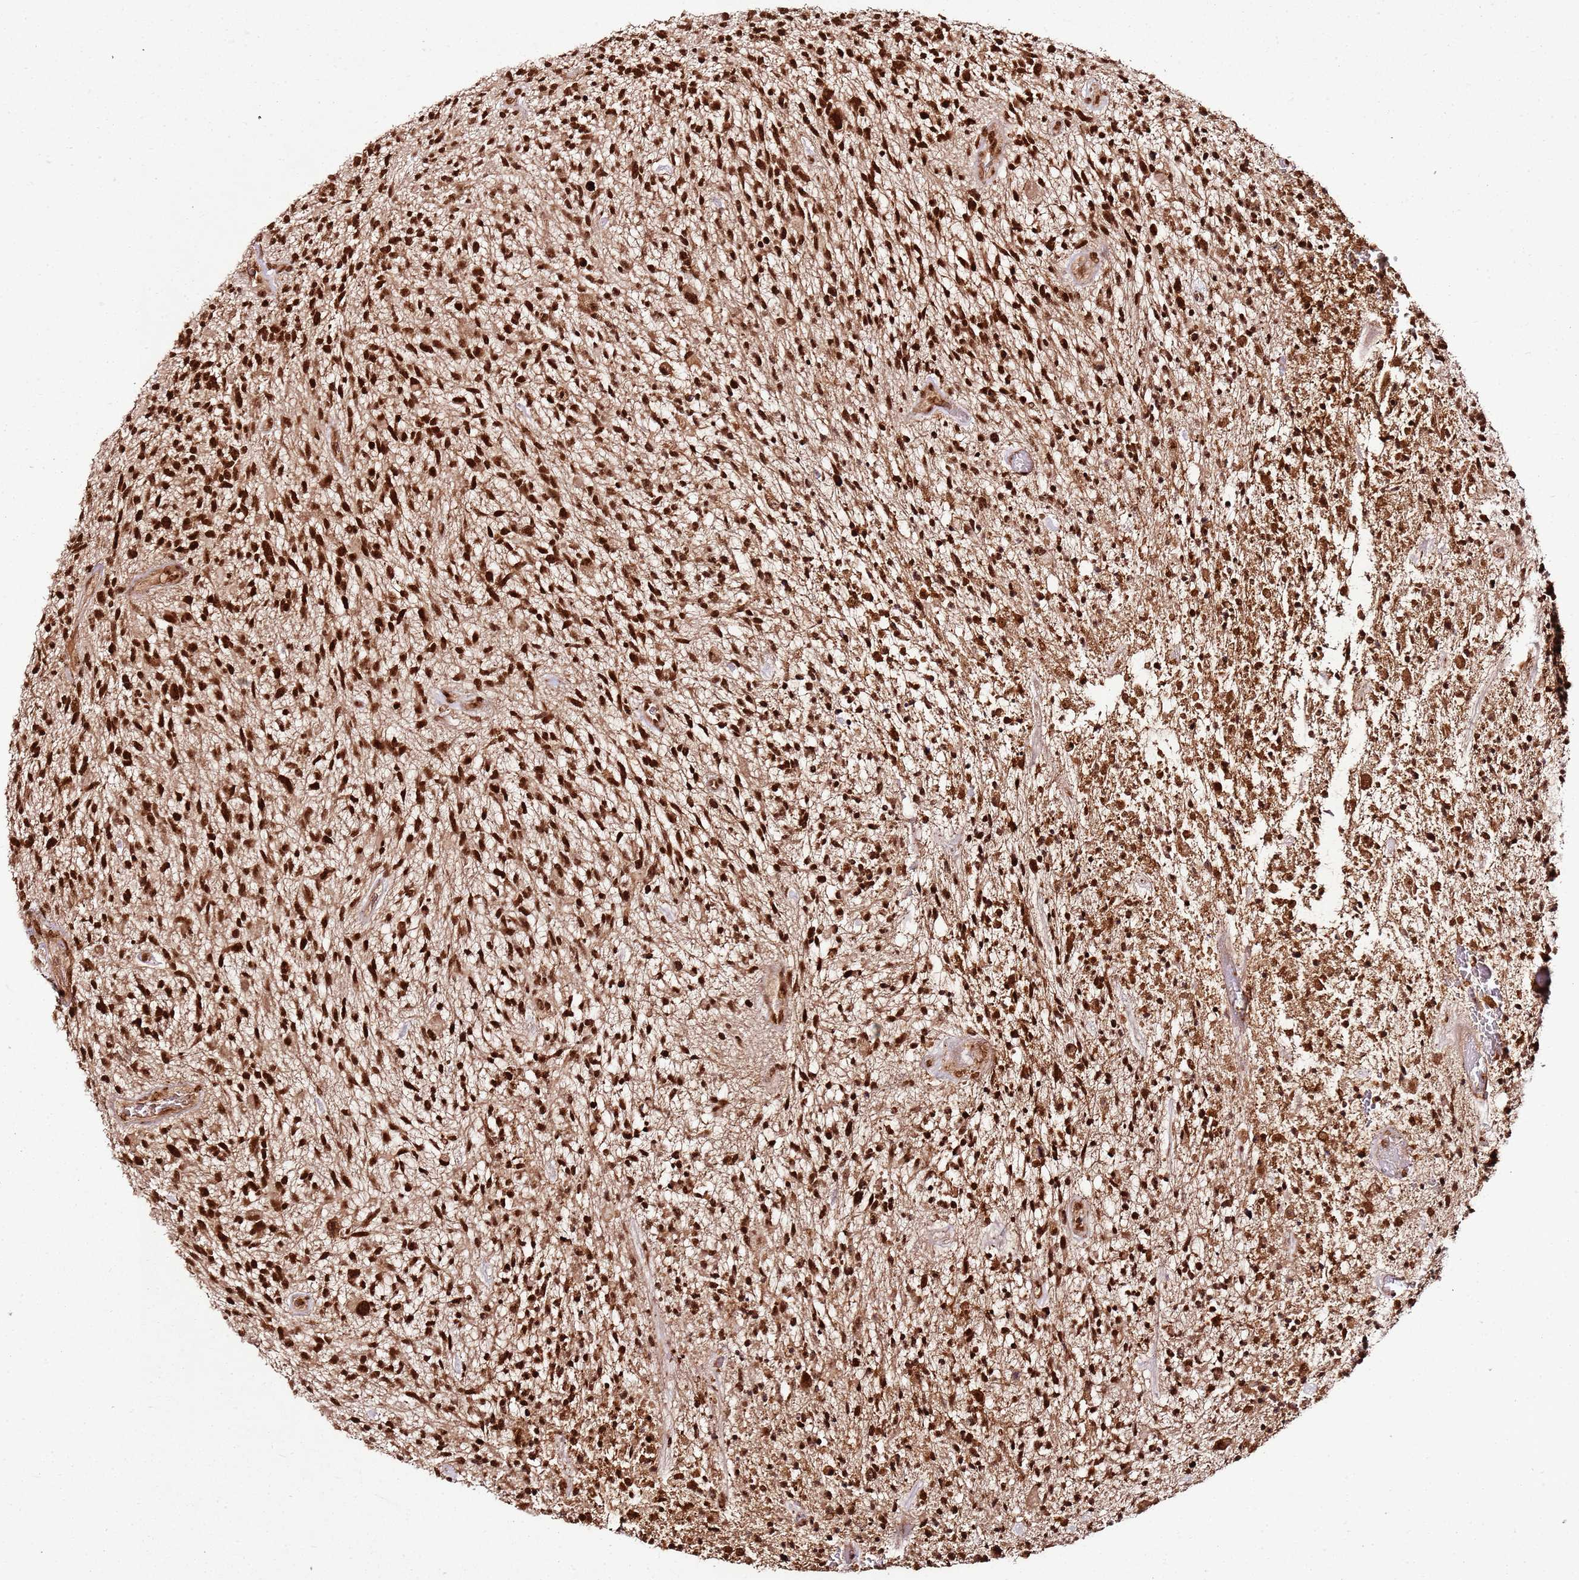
{"staining": {"intensity": "strong", "quantity": ">75%", "location": "nuclear"}, "tissue": "glioma", "cell_type": "Tumor cells", "image_type": "cancer", "snomed": [{"axis": "morphology", "description": "Glioma, malignant, High grade"}, {"axis": "topography", "description": "Brain"}], "caption": "Immunohistochemical staining of human high-grade glioma (malignant) displays strong nuclear protein expression in approximately >75% of tumor cells. Nuclei are stained in blue.", "gene": "XRN2", "patient": {"sex": "male", "age": 47}}